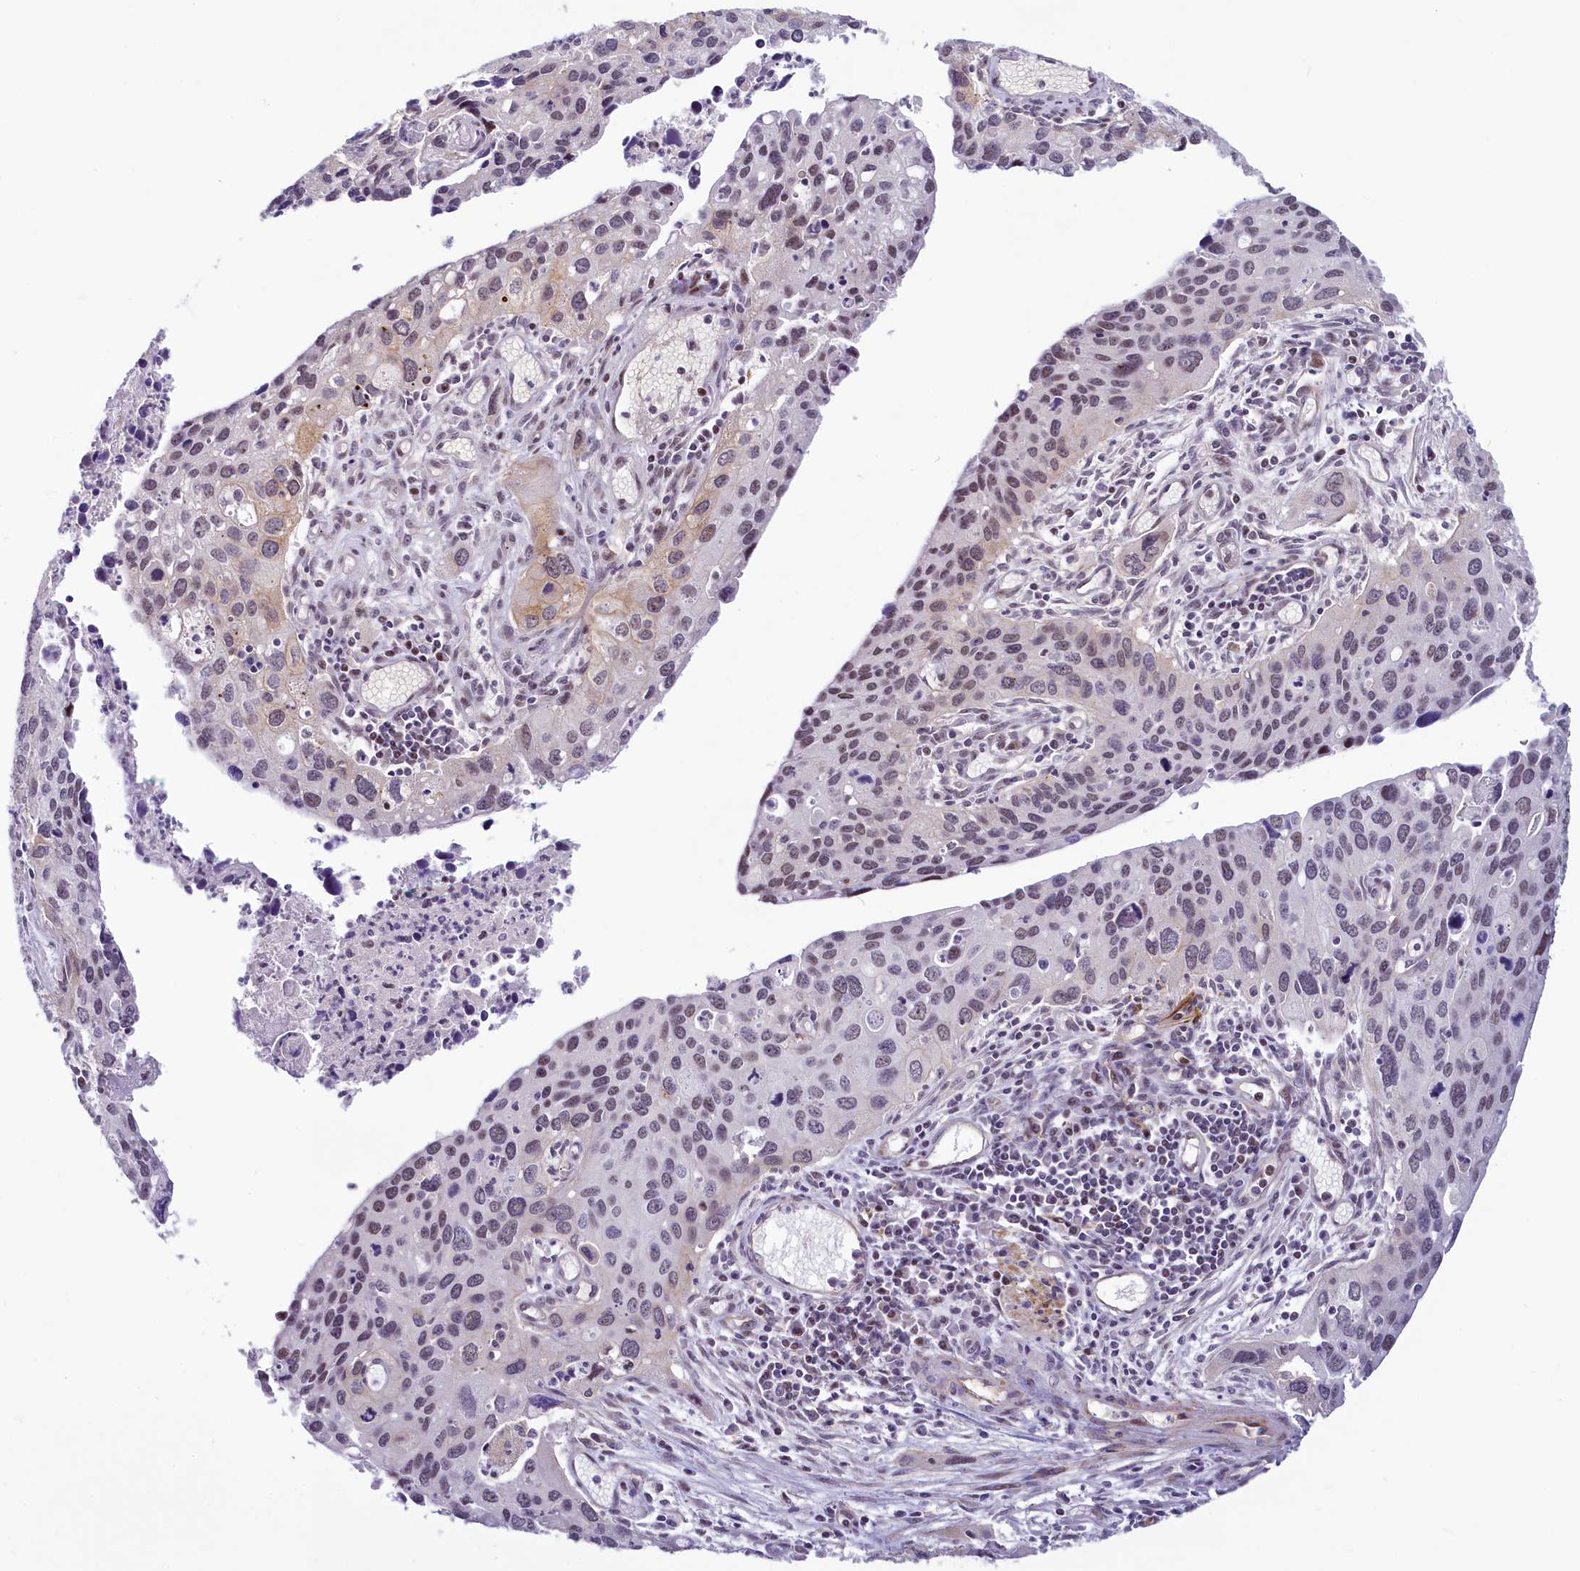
{"staining": {"intensity": "weak", "quantity": "25%-75%", "location": "nuclear"}, "tissue": "cervical cancer", "cell_type": "Tumor cells", "image_type": "cancer", "snomed": [{"axis": "morphology", "description": "Squamous cell carcinoma, NOS"}, {"axis": "topography", "description": "Cervix"}], "caption": "This is an image of immunohistochemistry staining of squamous cell carcinoma (cervical), which shows weak positivity in the nuclear of tumor cells.", "gene": "PROCR", "patient": {"sex": "female", "age": 55}}